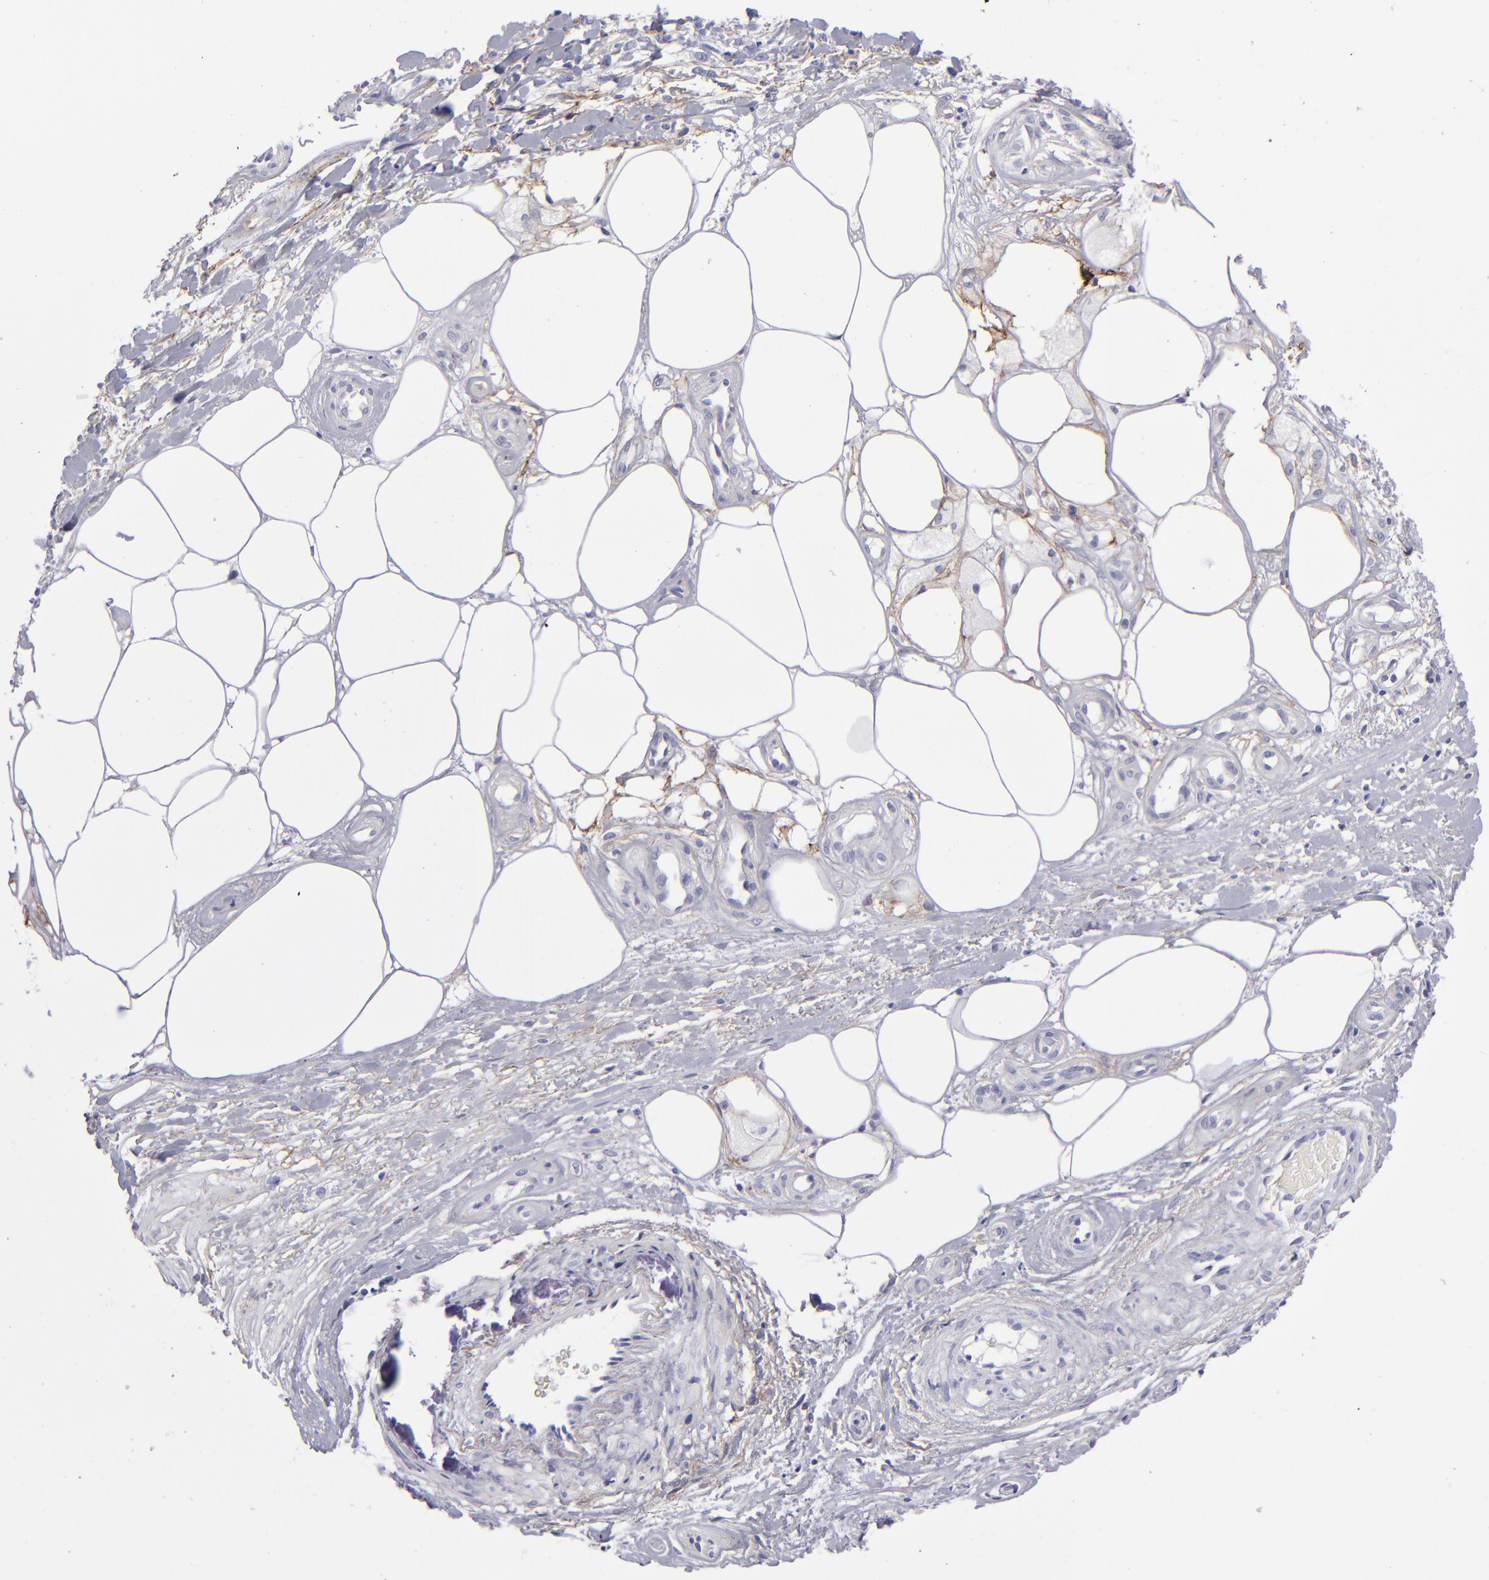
{"staining": {"intensity": "negative", "quantity": "none", "location": "none"}, "tissue": "melanoma", "cell_type": "Tumor cells", "image_type": "cancer", "snomed": [{"axis": "morphology", "description": "Malignant melanoma, NOS"}, {"axis": "topography", "description": "Skin"}], "caption": "Melanoma stained for a protein using immunohistochemistry (IHC) displays no expression tumor cells.", "gene": "ANPEP", "patient": {"sex": "female", "age": 85}}